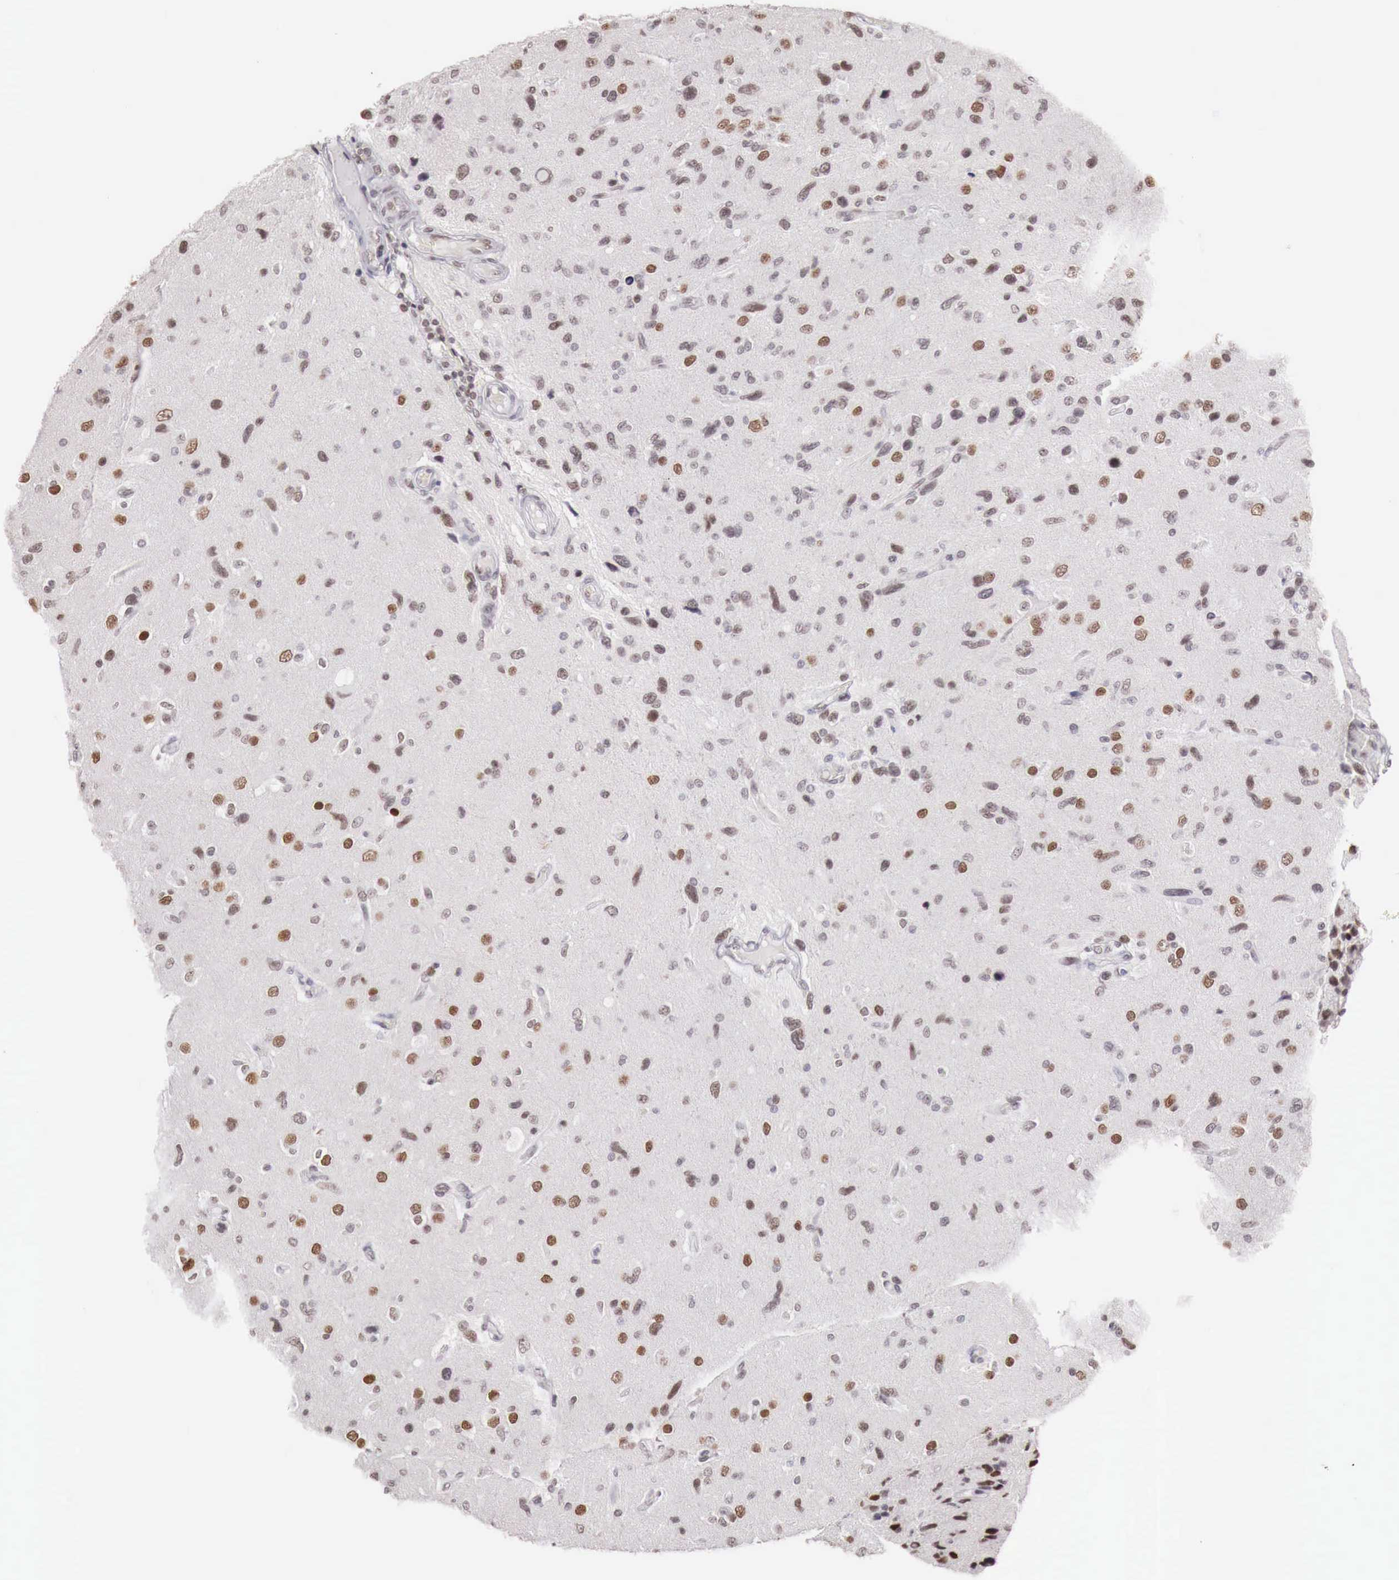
{"staining": {"intensity": "weak", "quantity": "<25%", "location": "nuclear"}, "tissue": "glioma", "cell_type": "Tumor cells", "image_type": "cancer", "snomed": [{"axis": "morphology", "description": "Glioma, malignant, High grade"}, {"axis": "topography", "description": "Brain"}], "caption": "The photomicrograph exhibits no significant expression in tumor cells of high-grade glioma (malignant). The staining is performed using DAB (3,3'-diaminobenzidine) brown chromogen with nuclei counter-stained in using hematoxylin.", "gene": "PHF14", "patient": {"sex": "male", "age": 77}}